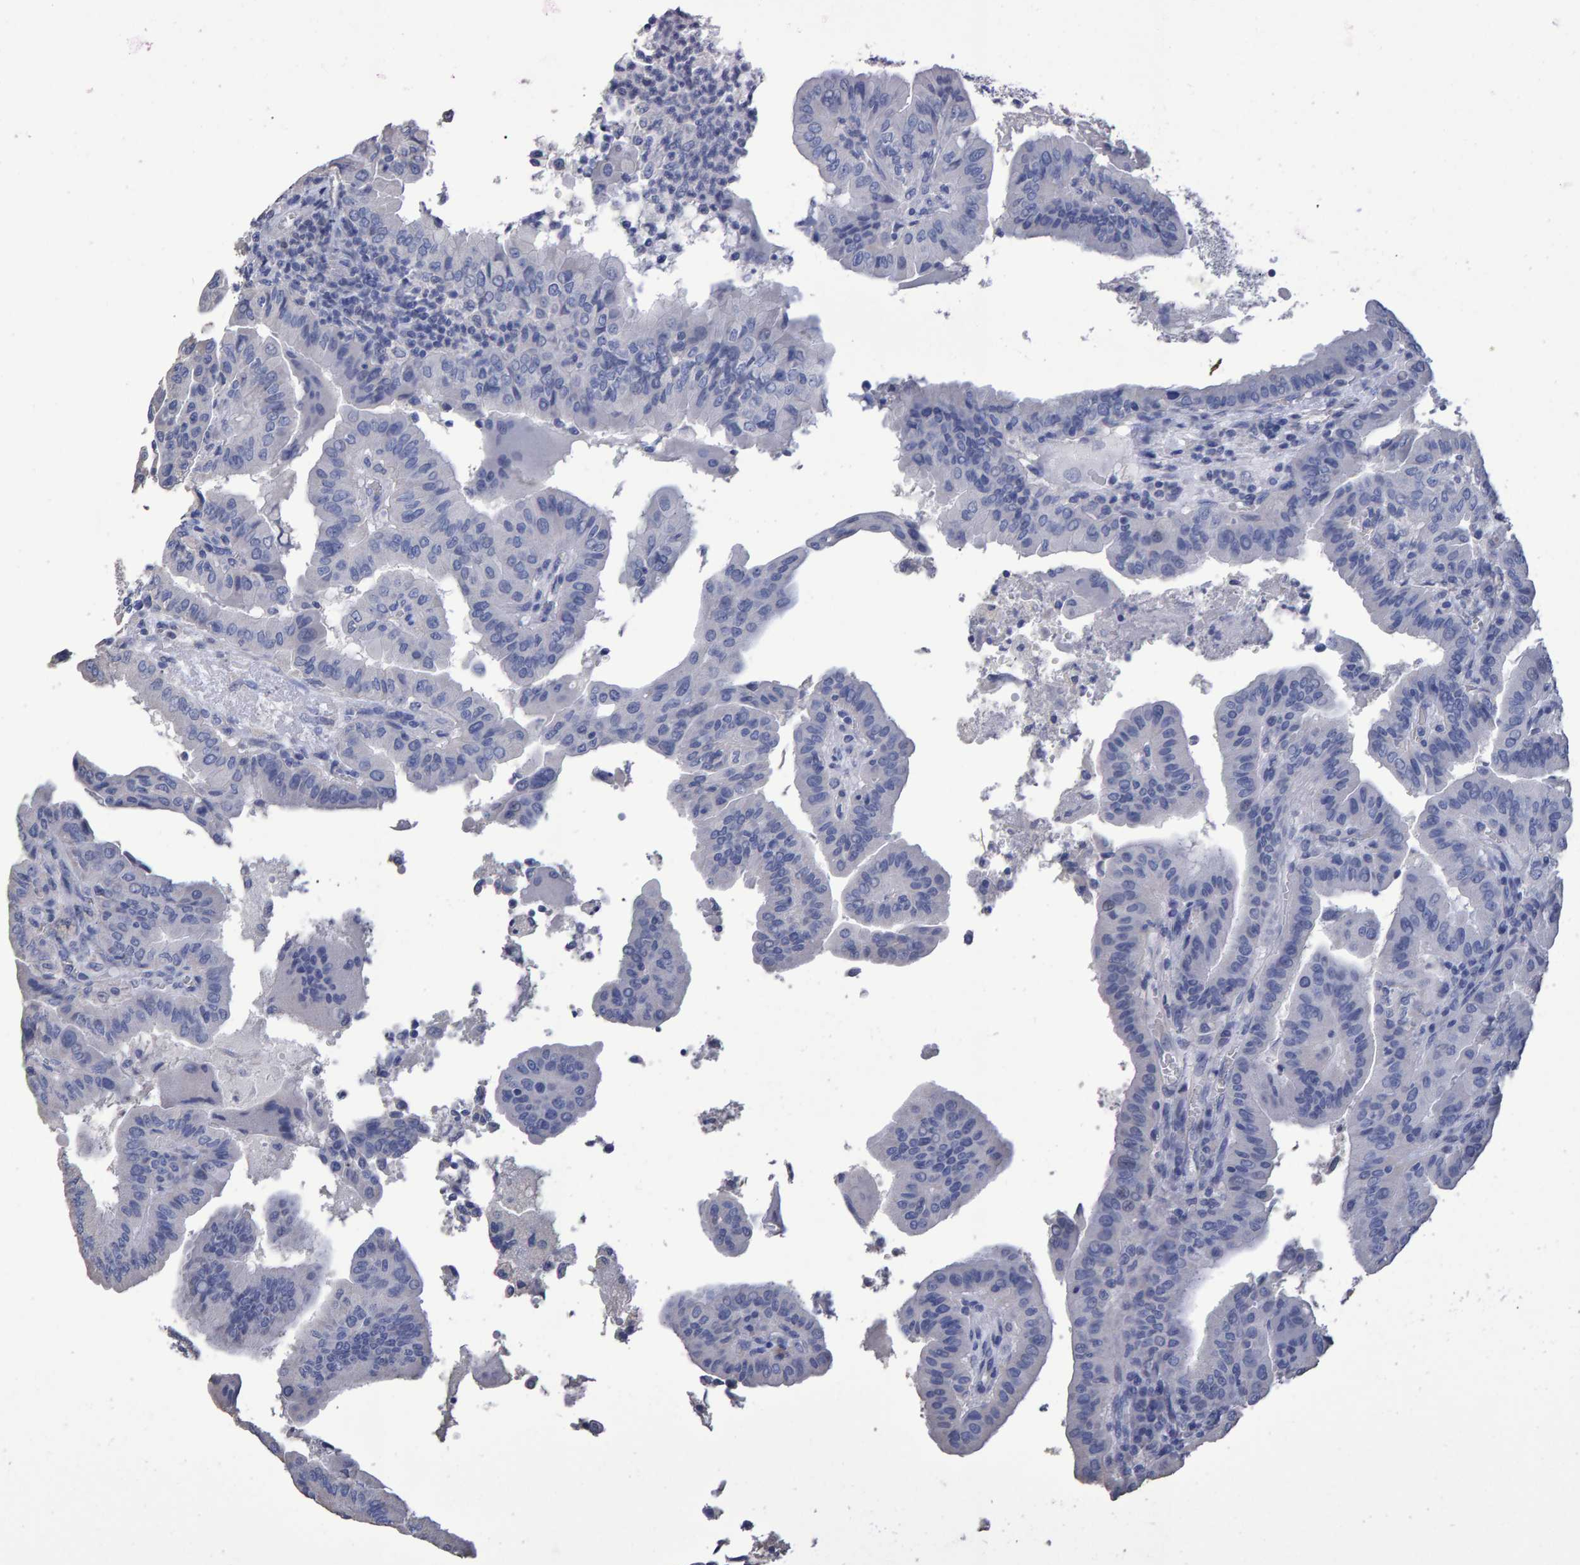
{"staining": {"intensity": "negative", "quantity": "none", "location": "none"}, "tissue": "thyroid cancer", "cell_type": "Tumor cells", "image_type": "cancer", "snomed": [{"axis": "morphology", "description": "Papillary adenocarcinoma, NOS"}, {"axis": "topography", "description": "Thyroid gland"}], "caption": "Papillary adenocarcinoma (thyroid) was stained to show a protein in brown. There is no significant positivity in tumor cells.", "gene": "HEMGN", "patient": {"sex": "male", "age": 33}}